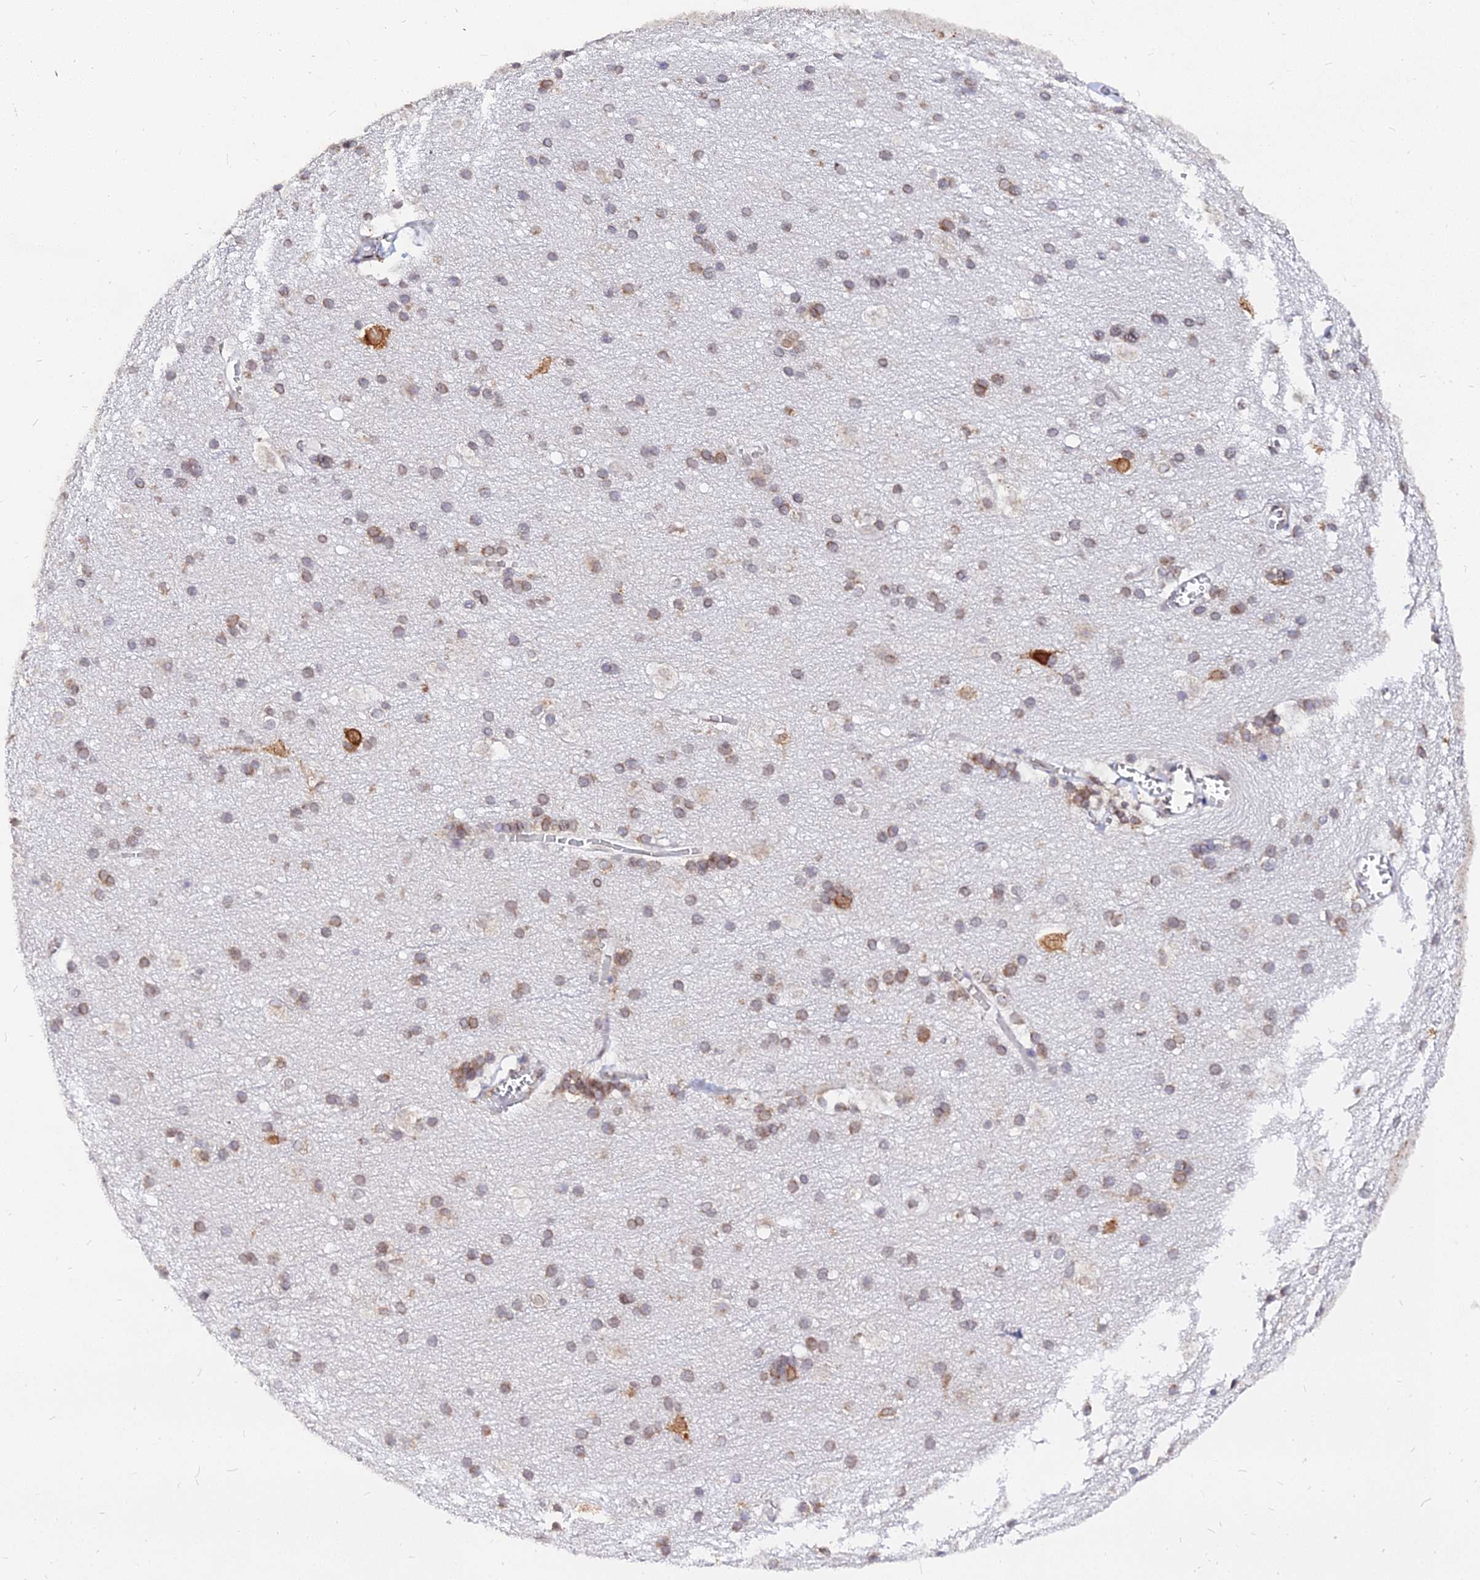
{"staining": {"intensity": "negative", "quantity": "none", "location": "none"}, "tissue": "cerebral cortex", "cell_type": "Endothelial cells", "image_type": "normal", "snomed": [{"axis": "morphology", "description": "Normal tissue, NOS"}, {"axis": "topography", "description": "Cerebral cortex"}], "caption": "This is a histopathology image of immunohistochemistry staining of normal cerebral cortex, which shows no expression in endothelial cells. (Stains: DAB immunohistochemistry with hematoxylin counter stain, Microscopy: brightfield microscopy at high magnification).", "gene": "RNF121", "patient": {"sex": "male", "age": 54}}